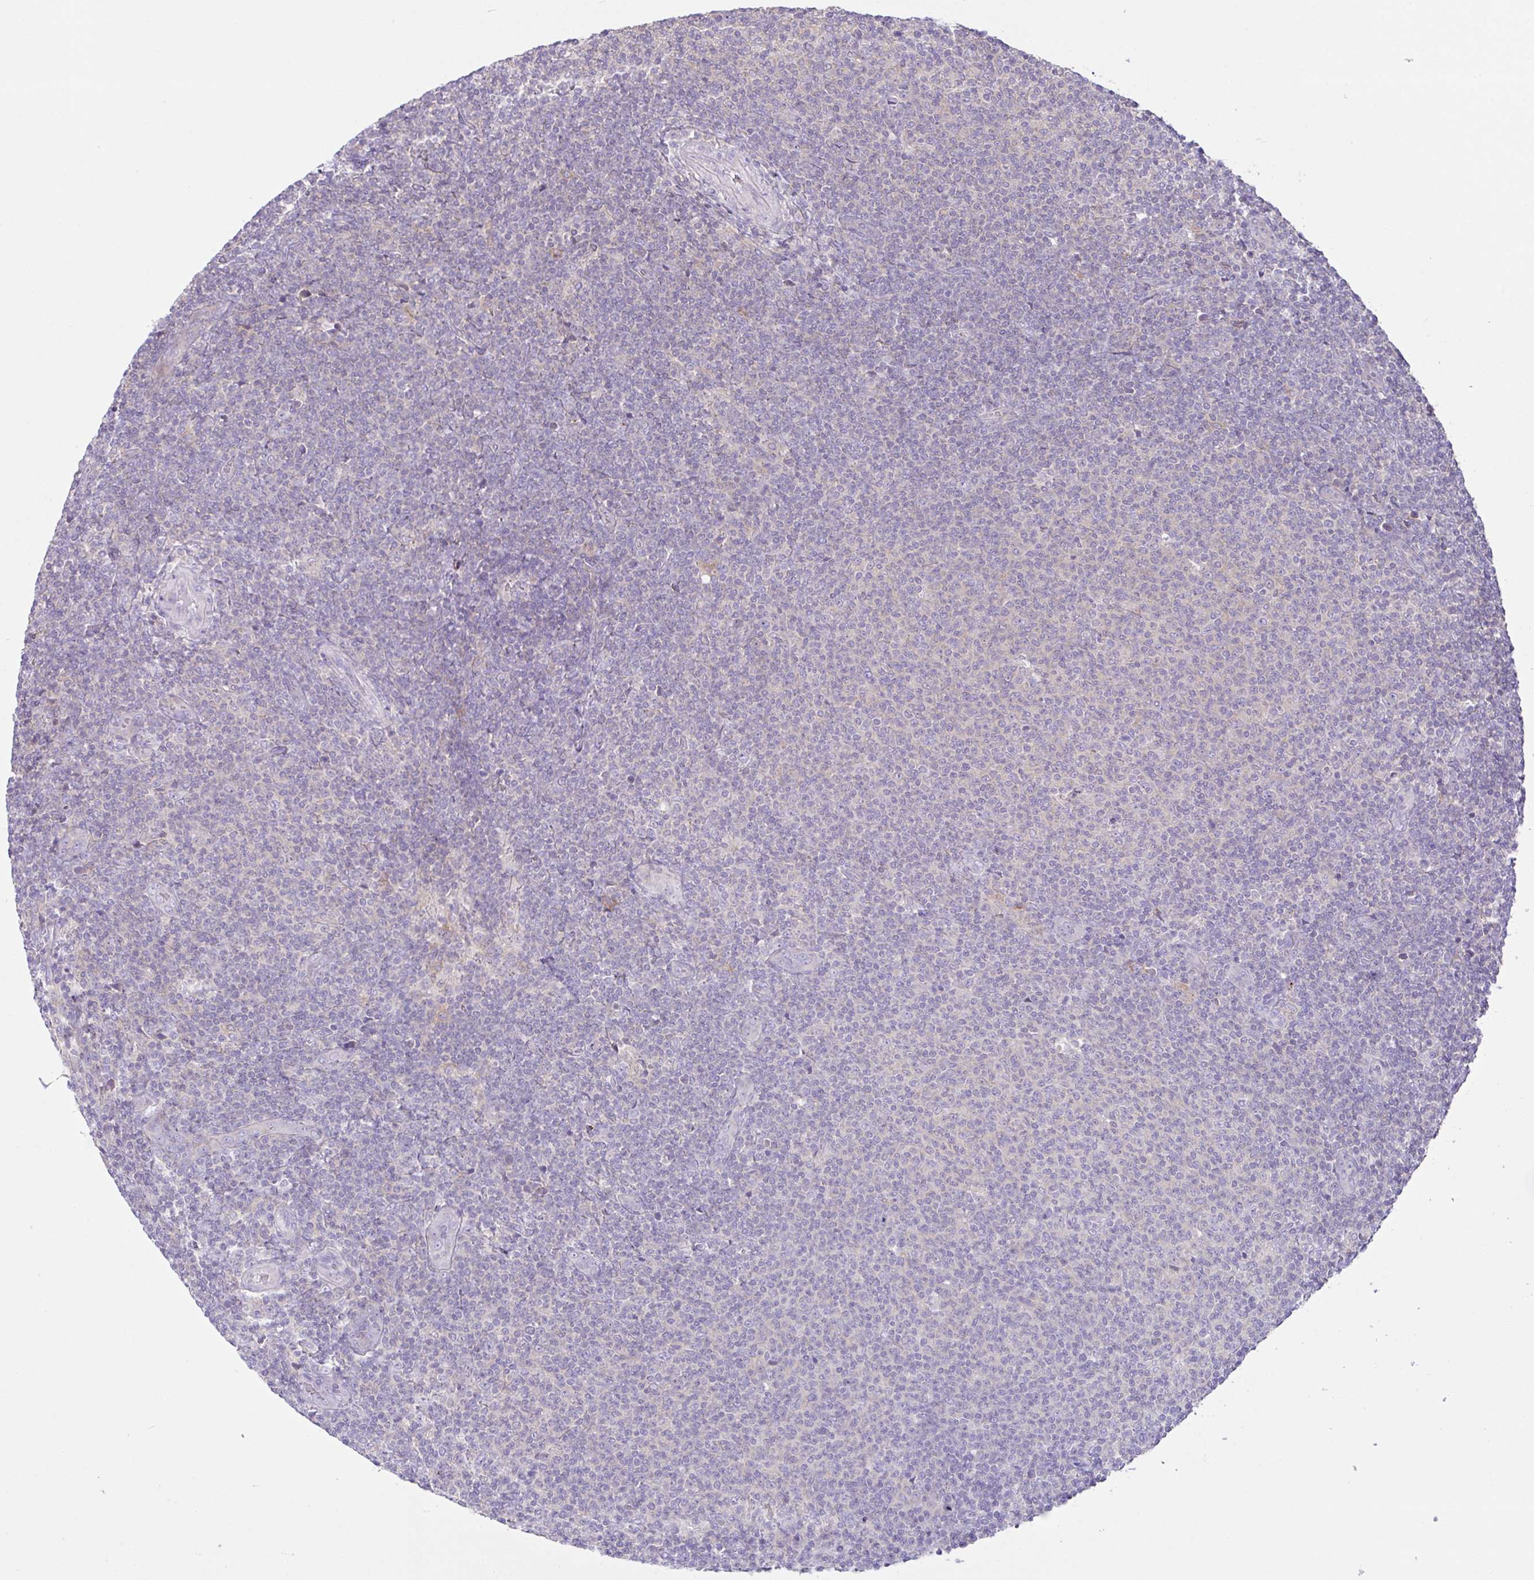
{"staining": {"intensity": "negative", "quantity": "none", "location": "none"}, "tissue": "lymphoma", "cell_type": "Tumor cells", "image_type": "cancer", "snomed": [{"axis": "morphology", "description": "Malignant lymphoma, non-Hodgkin's type, Low grade"}, {"axis": "topography", "description": "Lymph node"}], "caption": "DAB (3,3'-diaminobenzidine) immunohistochemical staining of low-grade malignant lymphoma, non-Hodgkin's type displays no significant staining in tumor cells.", "gene": "D2HGDH", "patient": {"sex": "male", "age": 66}}